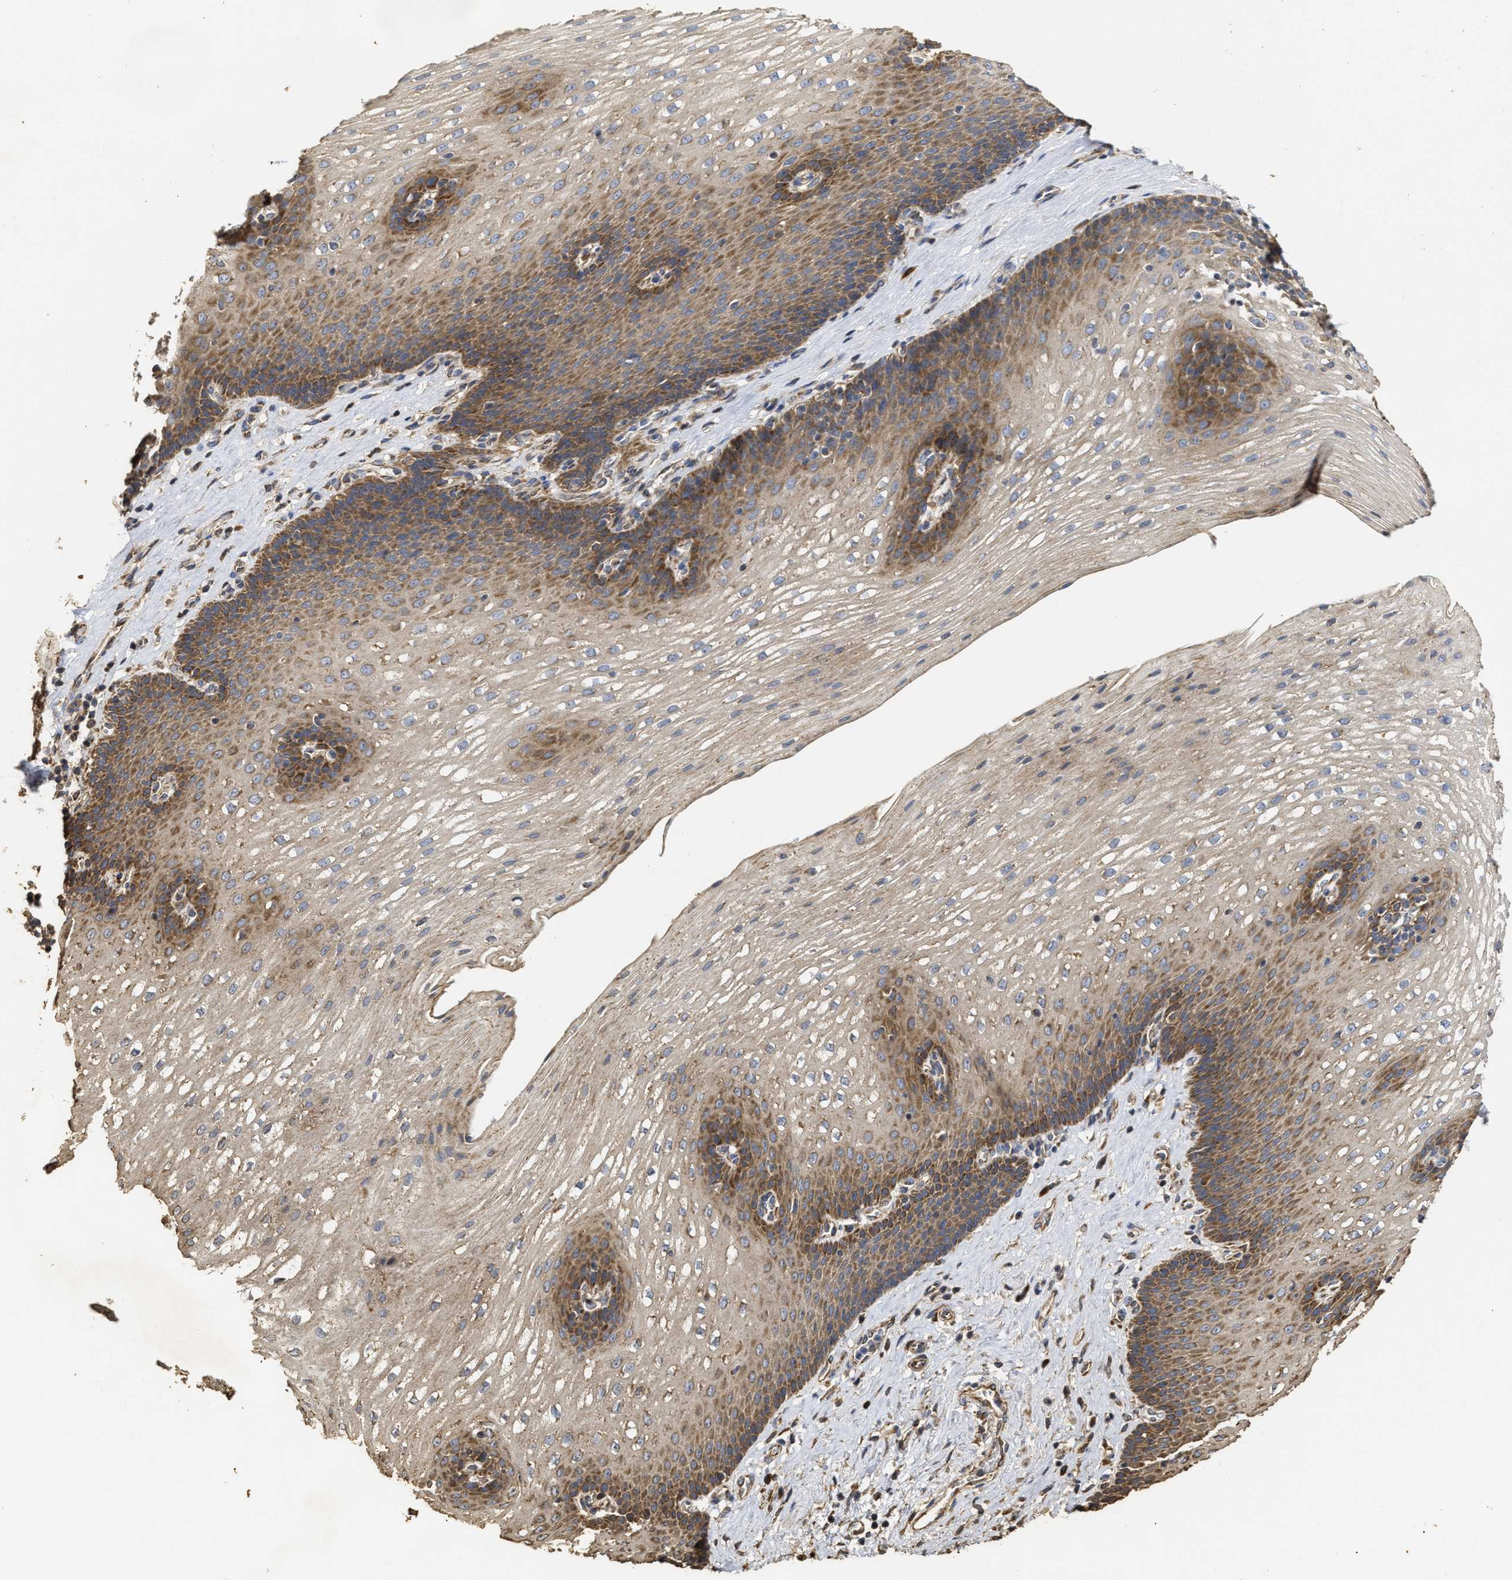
{"staining": {"intensity": "moderate", "quantity": ">75%", "location": "cytoplasmic/membranous"}, "tissue": "esophagus", "cell_type": "Squamous epithelial cells", "image_type": "normal", "snomed": [{"axis": "morphology", "description": "Normal tissue, NOS"}, {"axis": "topography", "description": "Esophagus"}], "caption": "Immunohistochemistry (IHC) (DAB (3,3'-diaminobenzidine)) staining of normal human esophagus demonstrates moderate cytoplasmic/membranous protein positivity in about >75% of squamous epithelial cells. Using DAB (brown) and hematoxylin (blue) stains, captured at high magnification using brightfield microscopy.", "gene": "NAV1", "patient": {"sex": "male", "age": 48}}